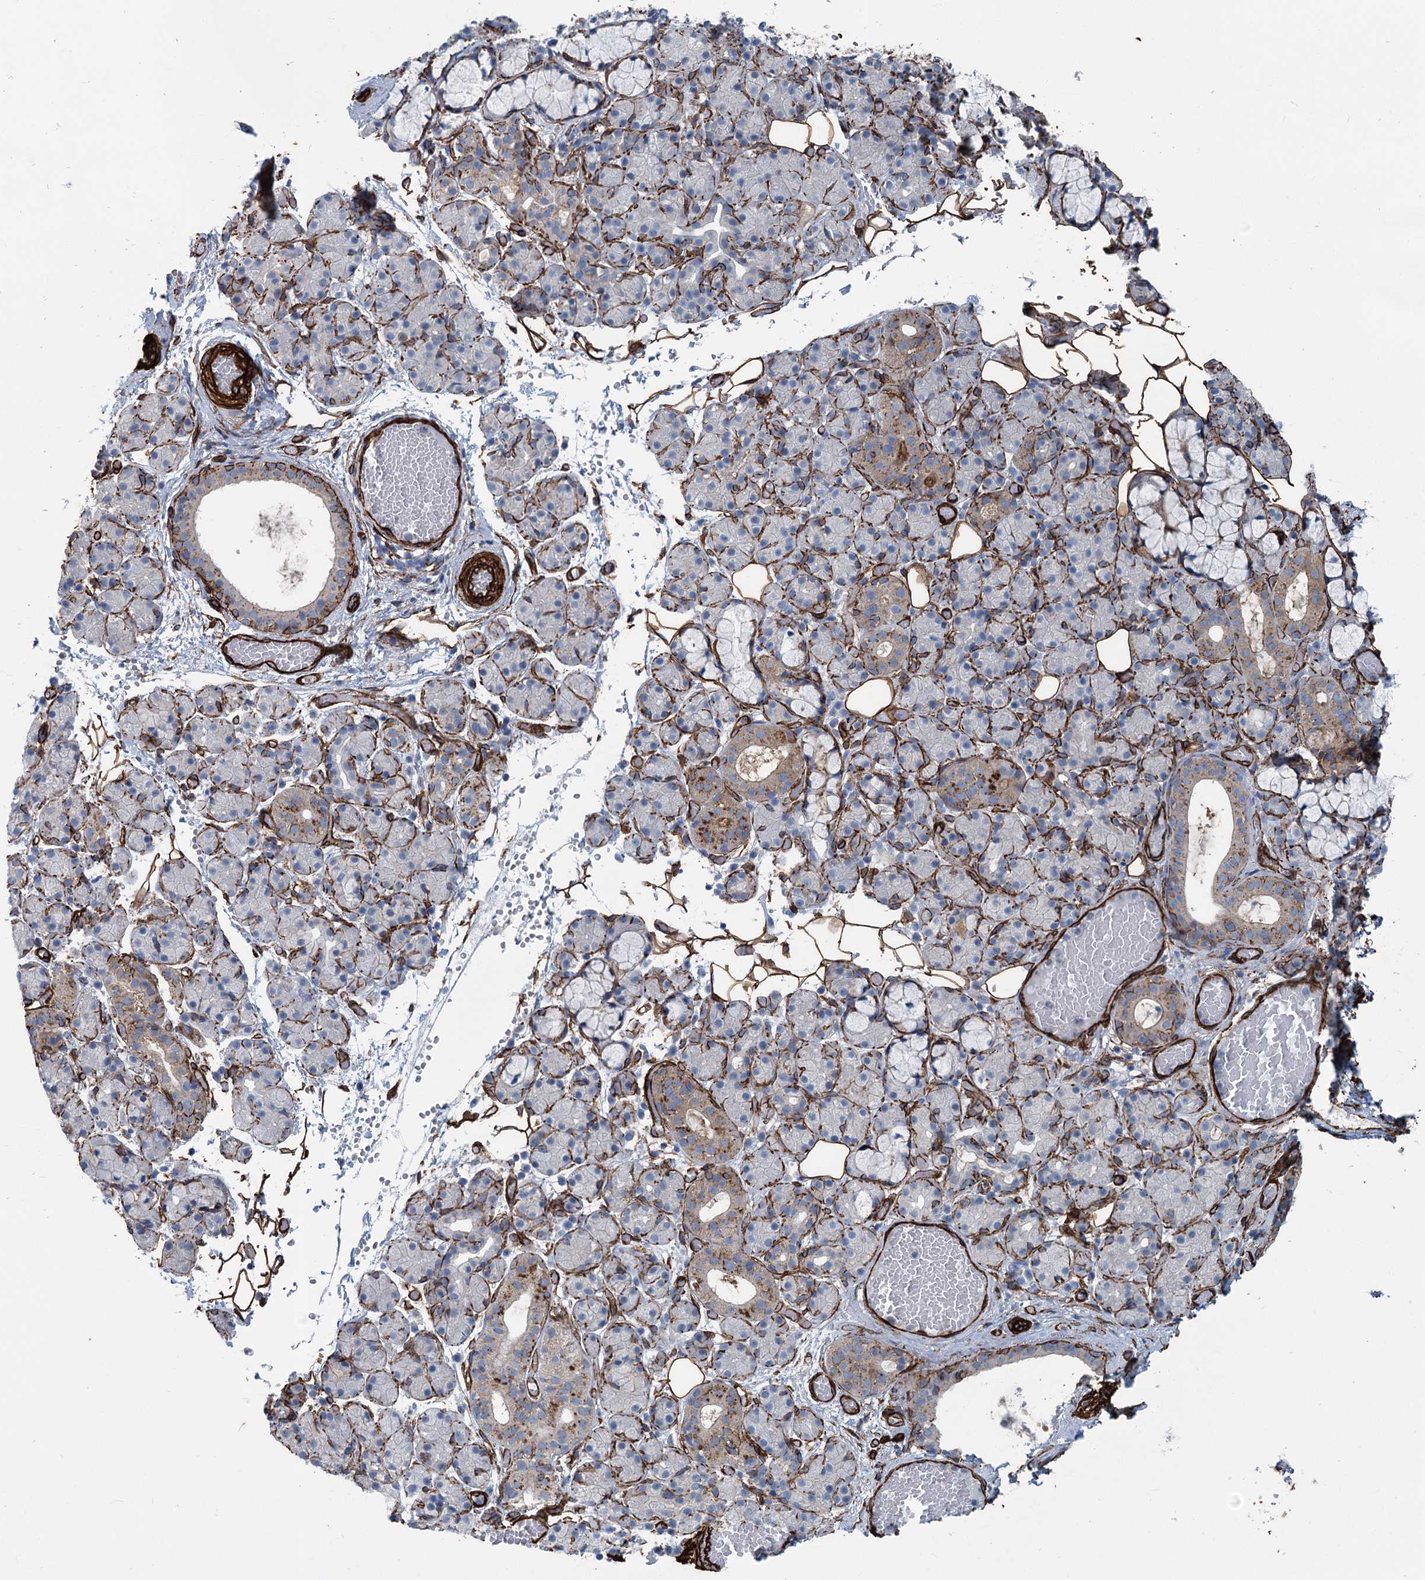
{"staining": {"intensity": "moderate", "quantity": "25%-75%", "location": "cytoplasmic/membranous,nuclear"}, "tissue": "salivary gland", "cell_type": "Glandular cells", "image_type": "normal", "snomed": [{"axis": "morphology", "description": "Normal tissue, NOS"}, {"axis": "topography", "description": "Salivary gland"}], "caption": "A brown stain highlights moderate cytoplasmic/membranous,nuclear positivity of a protein in glandular cells of unremarkable human salivary gland.", "gene": "IQSEC1", "patient": {"sex": "male", "age": 63}}